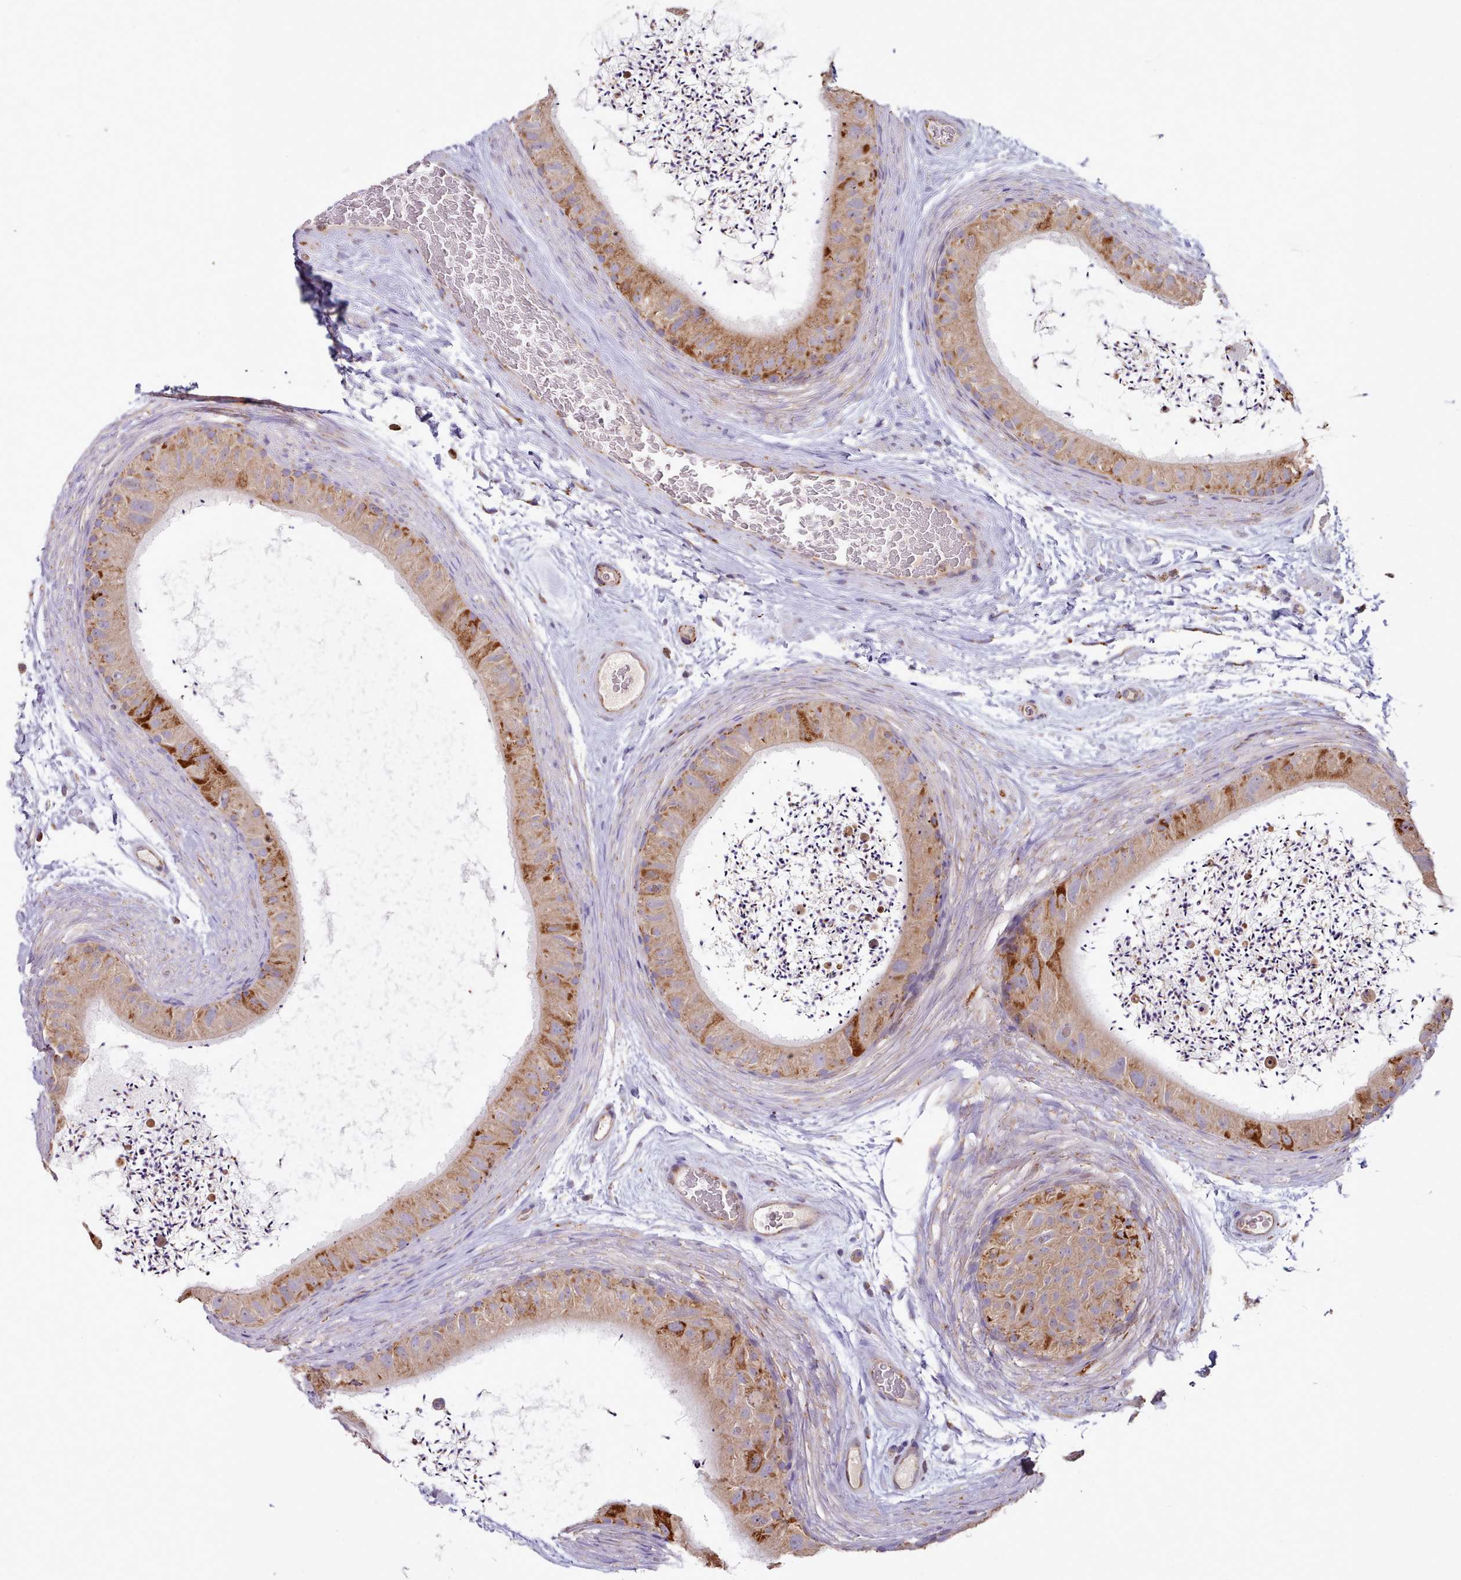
{"staining": {"intensity": "moderate", "quantity": "25%-75%", "location": "cytoplasmic/membranous"}, "tissue": "epididymis", "cell_type": "Glandular cells", "image_type": "normal", "snomed": [{"axis": "morphology", "description": "Normal tissue, NOS"}, {"axis": "topography", "description": "Epididymis"}], "caption": "Immunohistochemical staining of benign human epididymis reveals moderate cytoplasmic/membranous protein positivity in about 25%-75% of glandular cells. (Stains: DAB in brown, nuclei in blue, Microscopy: brightfield microscopy at high magnification).", "gene": "HSDL2", "patient": {"sex": "male", "age": 50}}